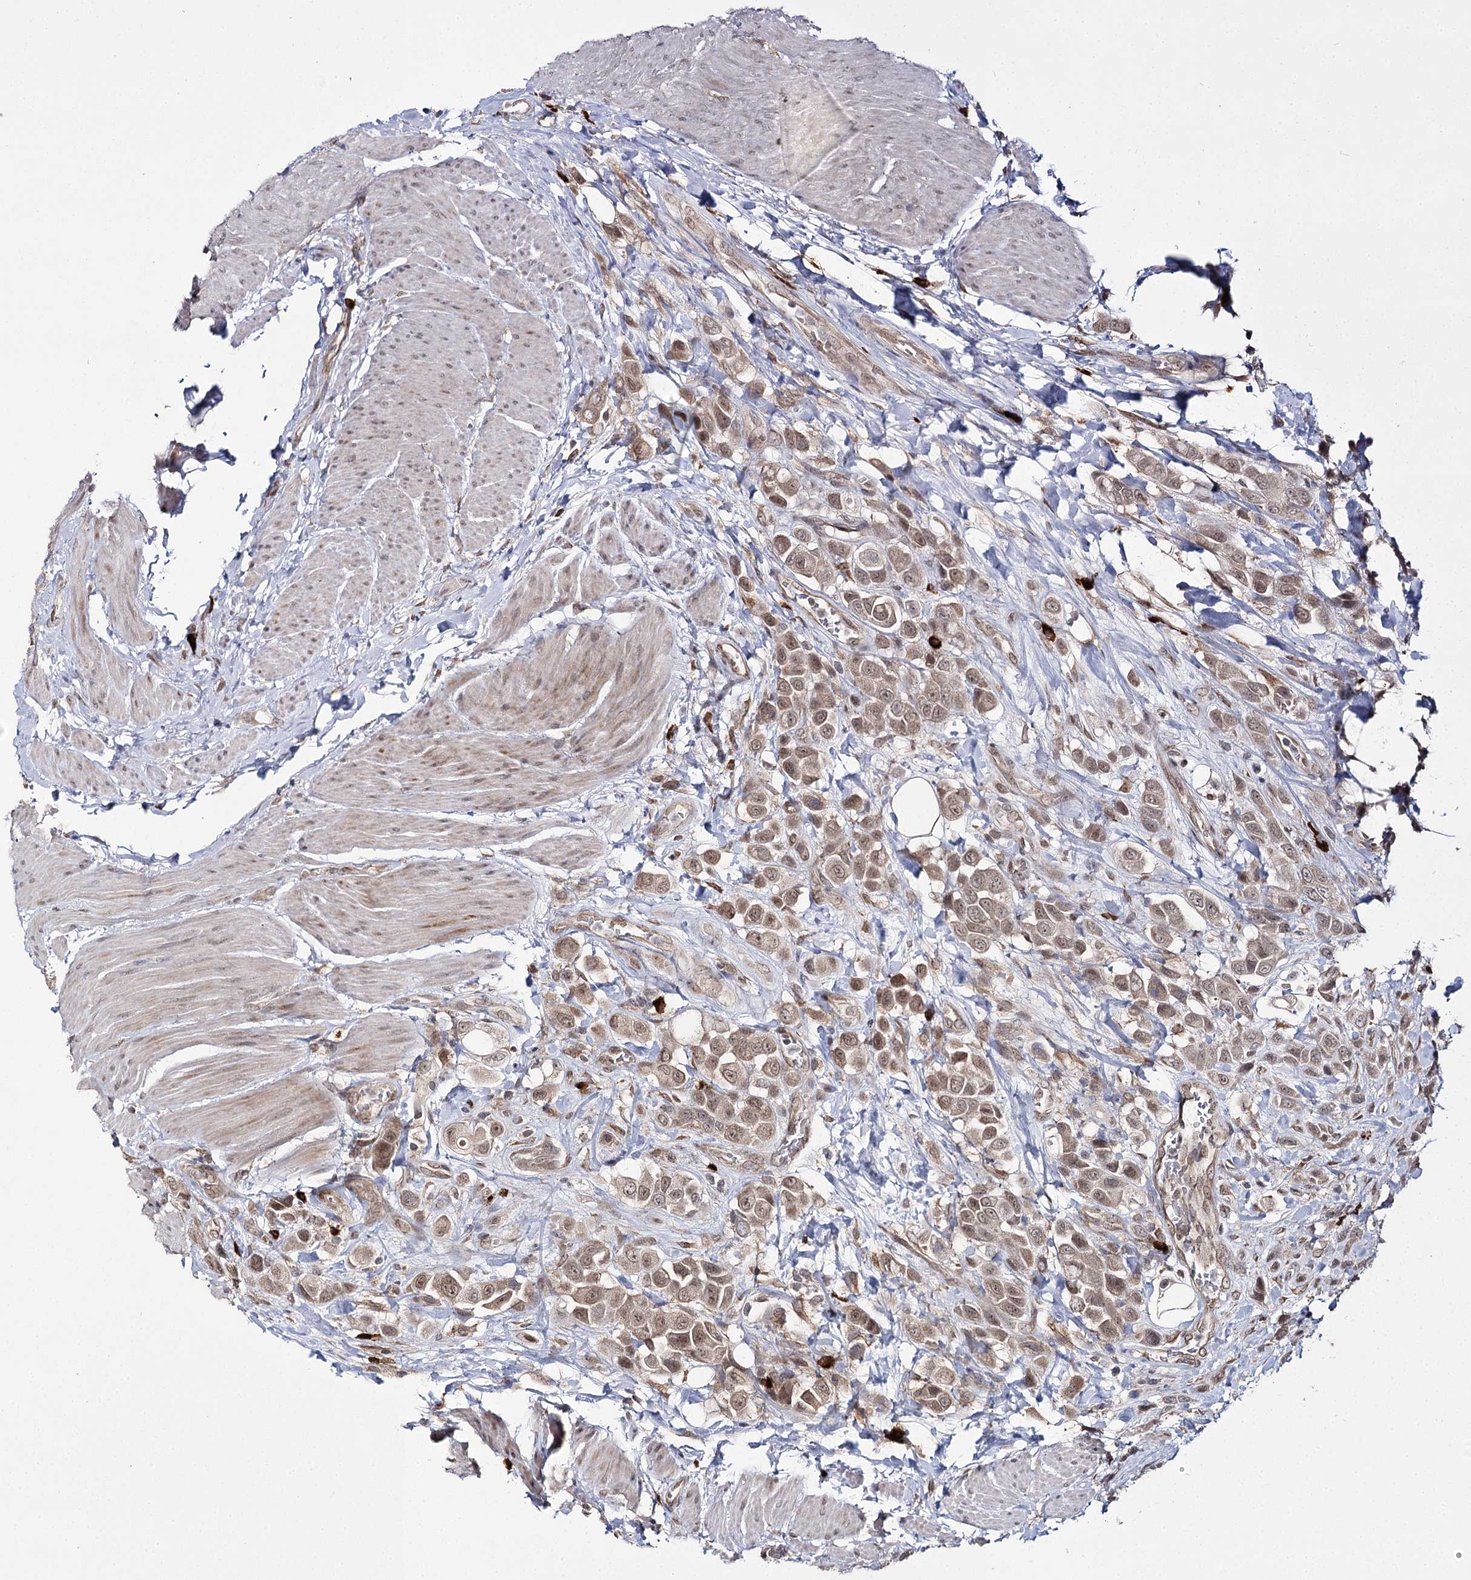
{"staining": {"intensity": "moderate", "quantity": ">75%", "location": "cytoplasmic/membranous,nuclear"}, "tissue": "urothelial cancer", "cell_type": "Tumor cells", "image_type": "cancer", "snomed": [{"axis": "morphology", "description": "Urothelial carcinoma, High grade"}, {"axis": "topography", "description": "Urinary bladder"}], "caption": "Human urothelial cancer stained for a protein (brown) reveals moderate cytoplasmic/membranous and nuclear positive expression in approximately >75% of tumor cells.", "gene": "TRNT1", "patient": {"sex": "male", "age": 50}}